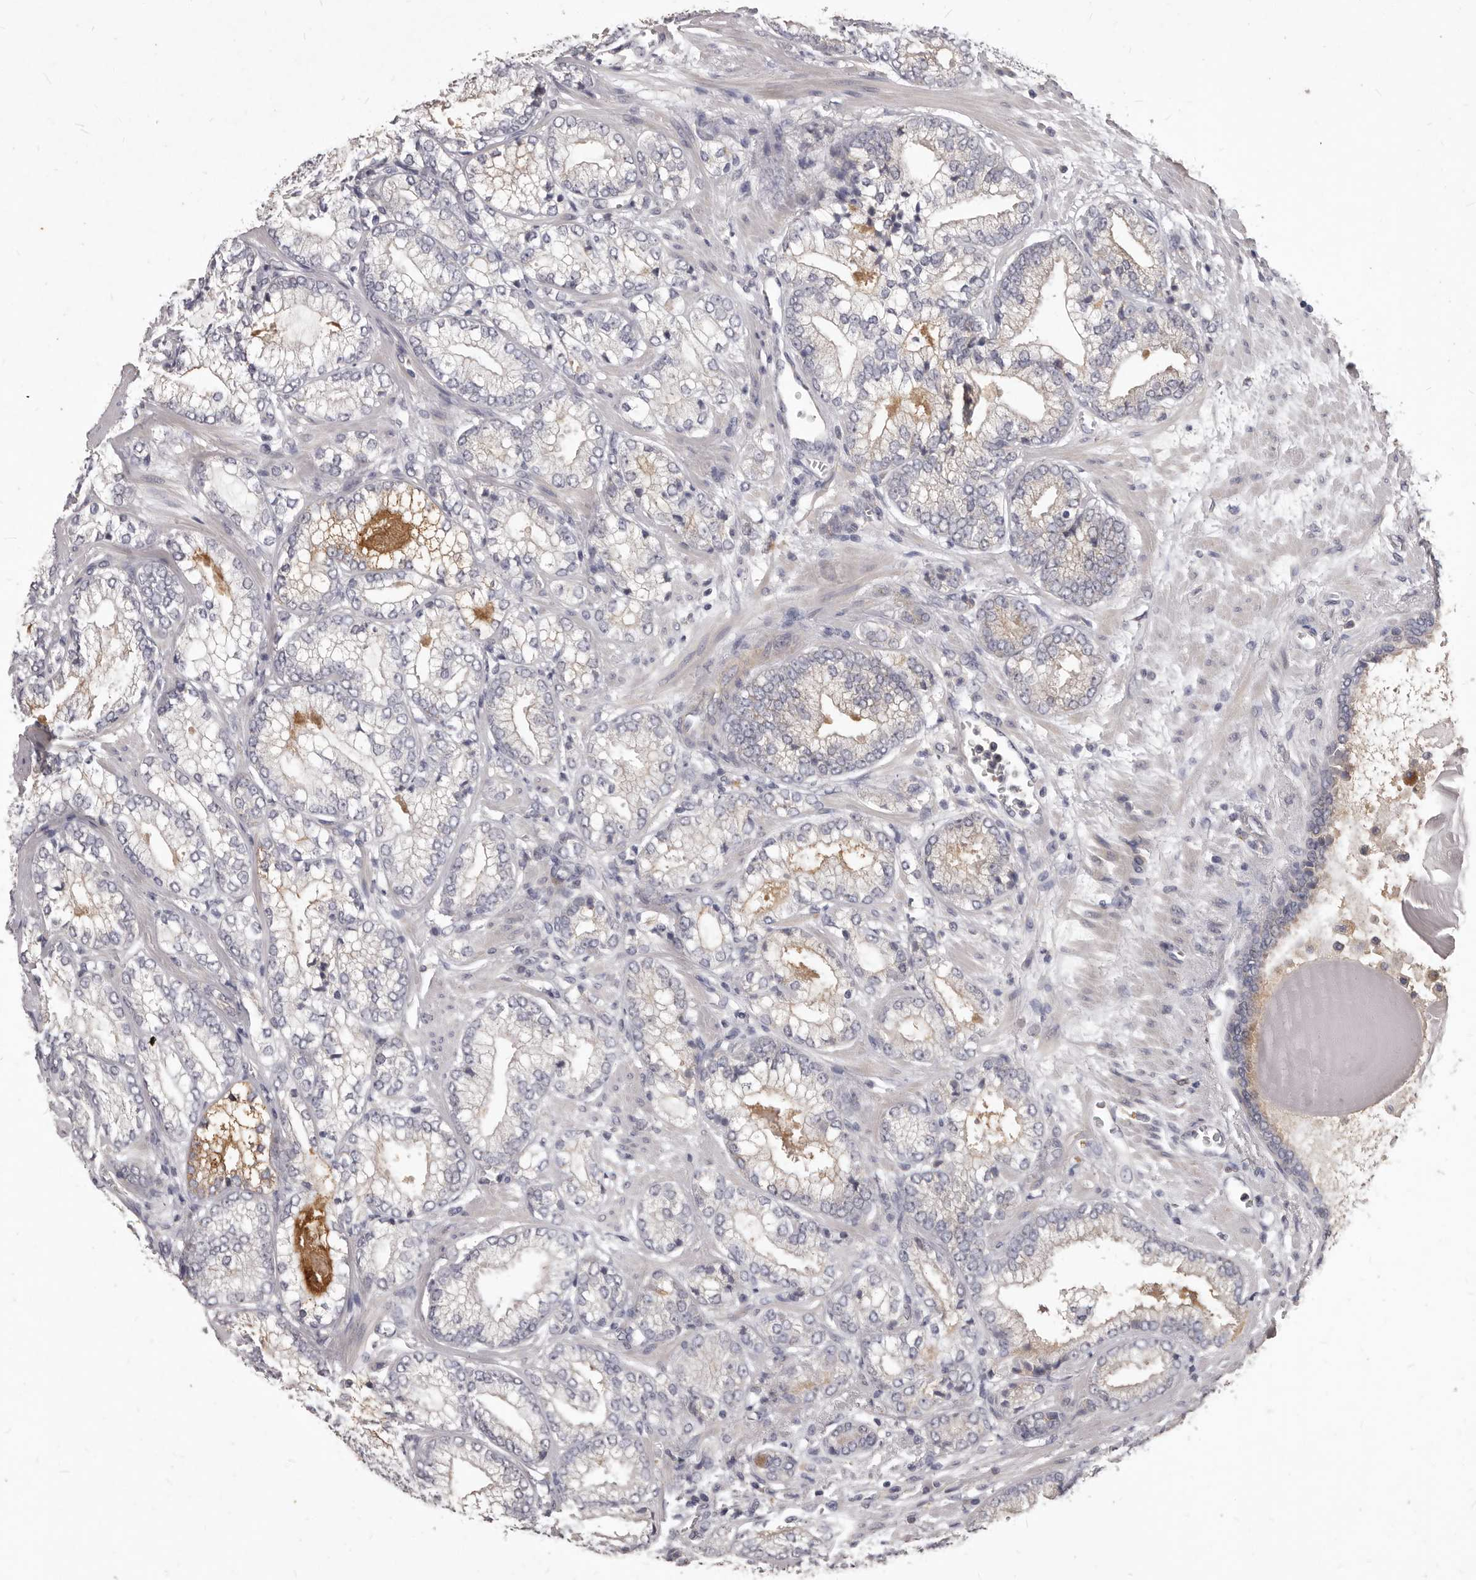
{"staining": {"intensity": "moderate", "quantity": "<25%", "location": "cytoplasmic/membranous"}, "tissue": "prostate cancer", "cell_type": "Tumor cells", "image_type": "cancer", "snomed": [{"axis": "morphology", "description": "Normal morphology"}, {"axis": "morphology", "description": "Adenocarcinoma, Low grade"}, {"axis": "topography", "description": "Prostate"}], "caption": "DAB immunohistochemical staining of adenocarcinoma (low-grade) (prostate) exhibits moderate cytoplasmic/membranous protein expression in about <25% of tumor cells.", "gene": "GPRC5C", "patient": {"sex": "male", "age": 72}}